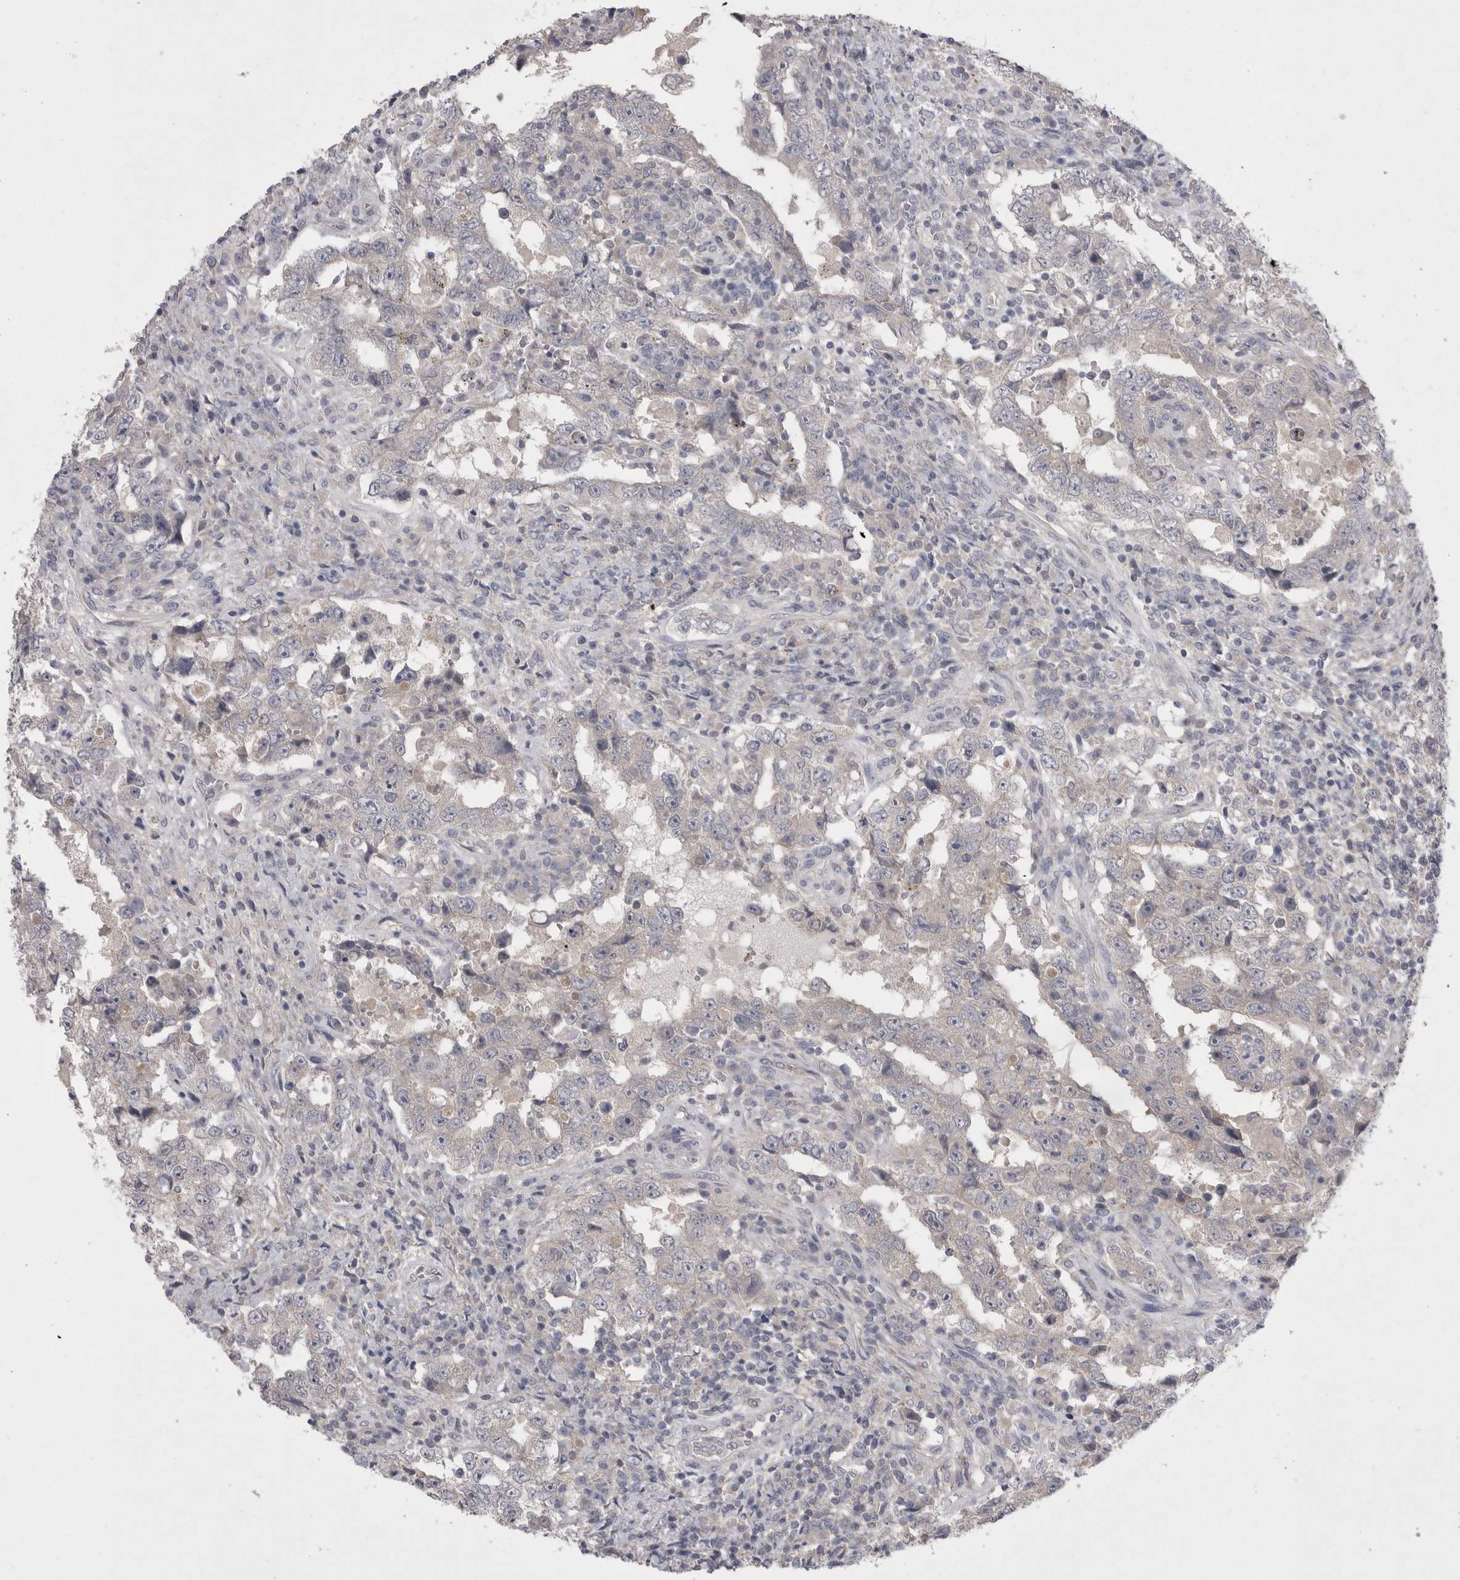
{"staining": {"intensity": "negative", "quantity": "none", "location": "none"}, "tissue": "testis cancer", "cell_type": "Tumor cells", "image_type": "cancer", "snomed": [{"axis": "morphology", "description": "Carcinoma, Embryonal, NOS"}, {"axis": "topography", "description": "Testis"}], "caption": "Tumor cells show no significant staining in testis cancer (embryonal carcinoma).", "gene": "LRRC40", "patient": {"sex": "male", "age": 26}}